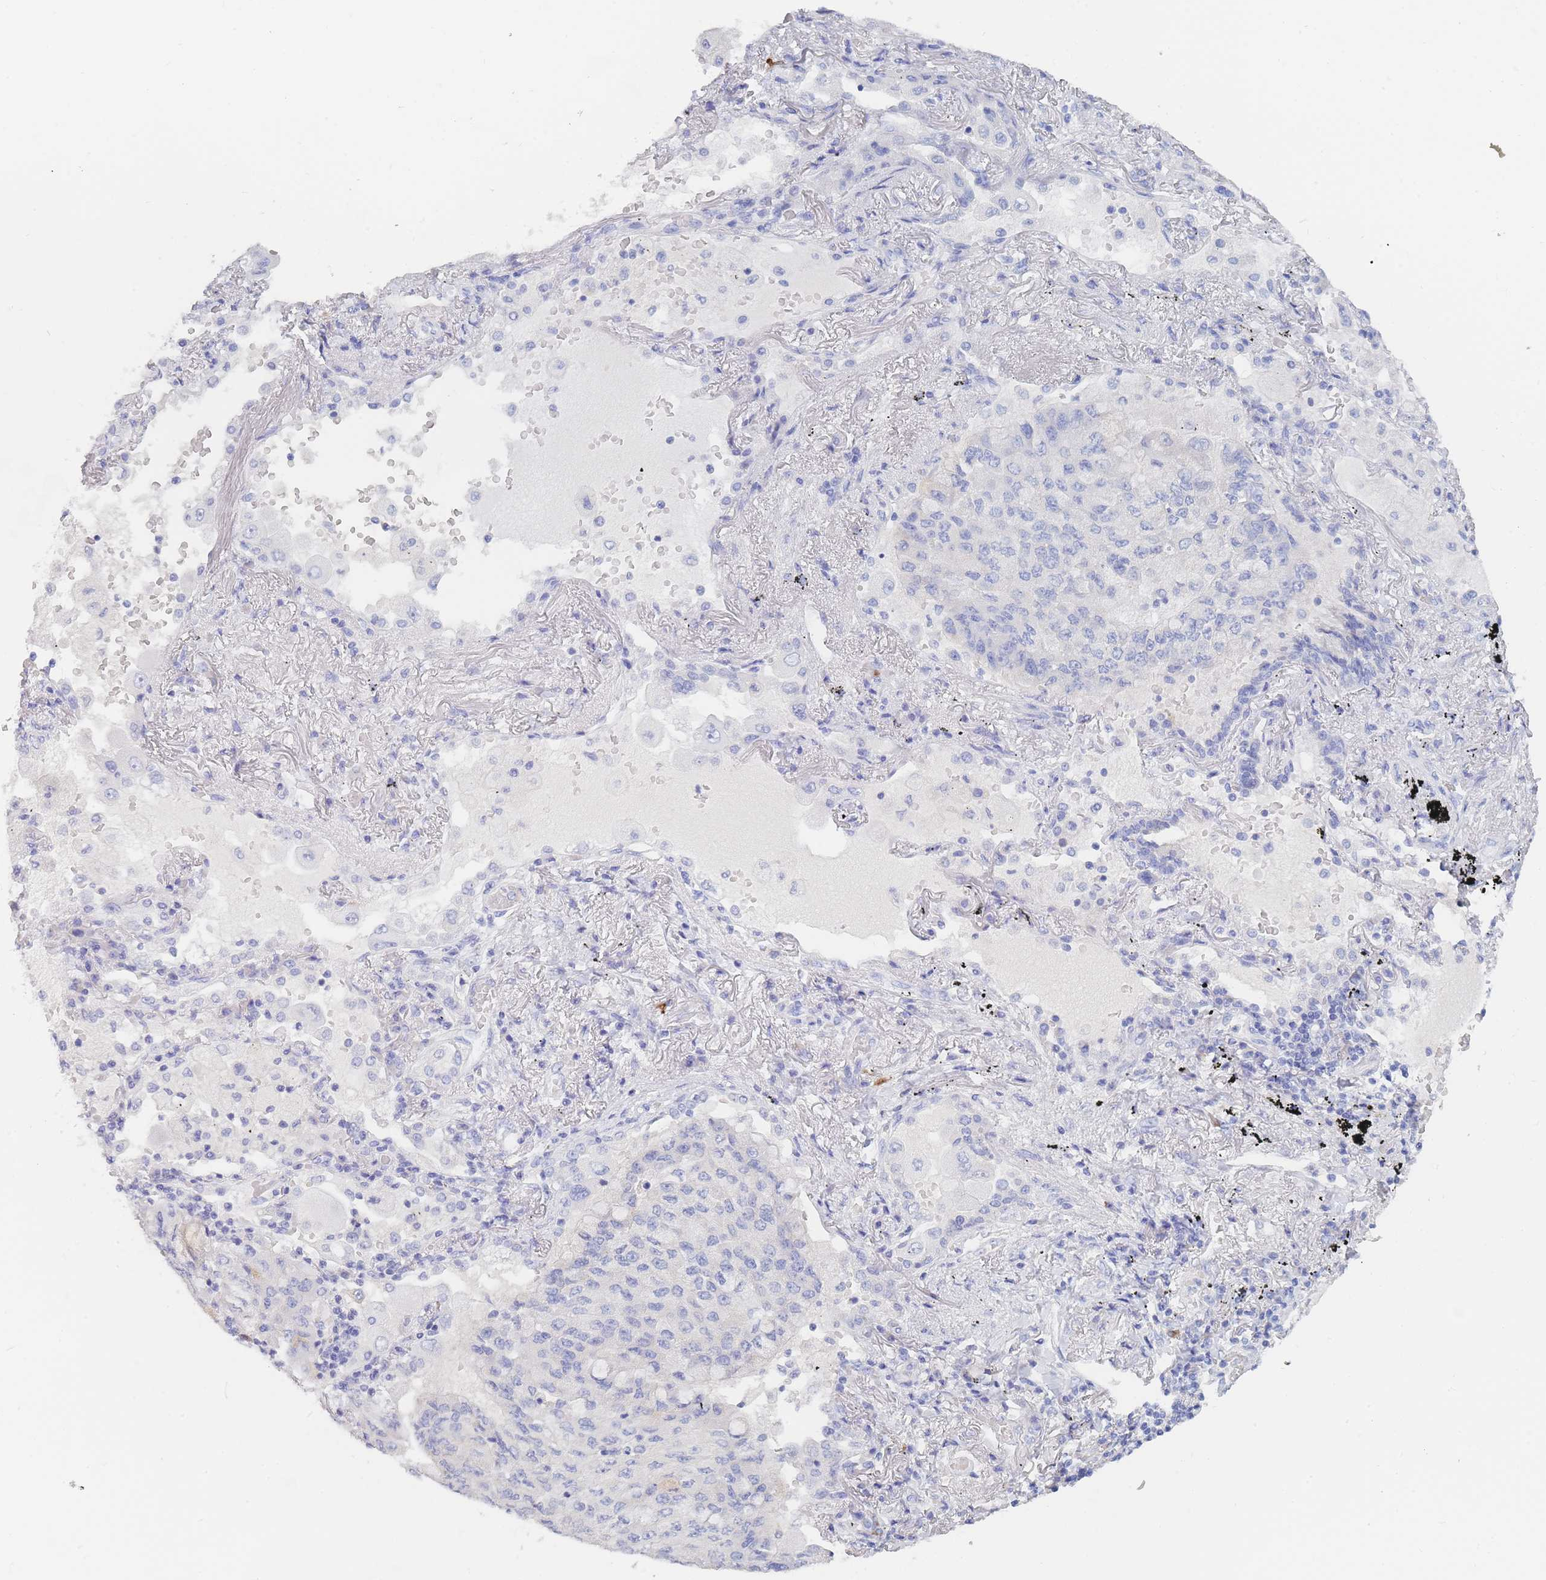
{"staining": {"intensity": "negative", "quantity": "none", "location": "none"}, "tissue": "lung cancer", "cell_type": "Tumor cells", "image_type": "cancer", "snomed": [{"axis": "morphology", "description": "Squamous cell carcinoma, NOS"}, {"axis": "topography", "description": "Lung"}], "caption": "Lung cancer was stained to show a protein in brown. There is no significant positivity in tumor cells.", "gene": "SLC25A35", "patient": {"sex": "male", "age": 74}}